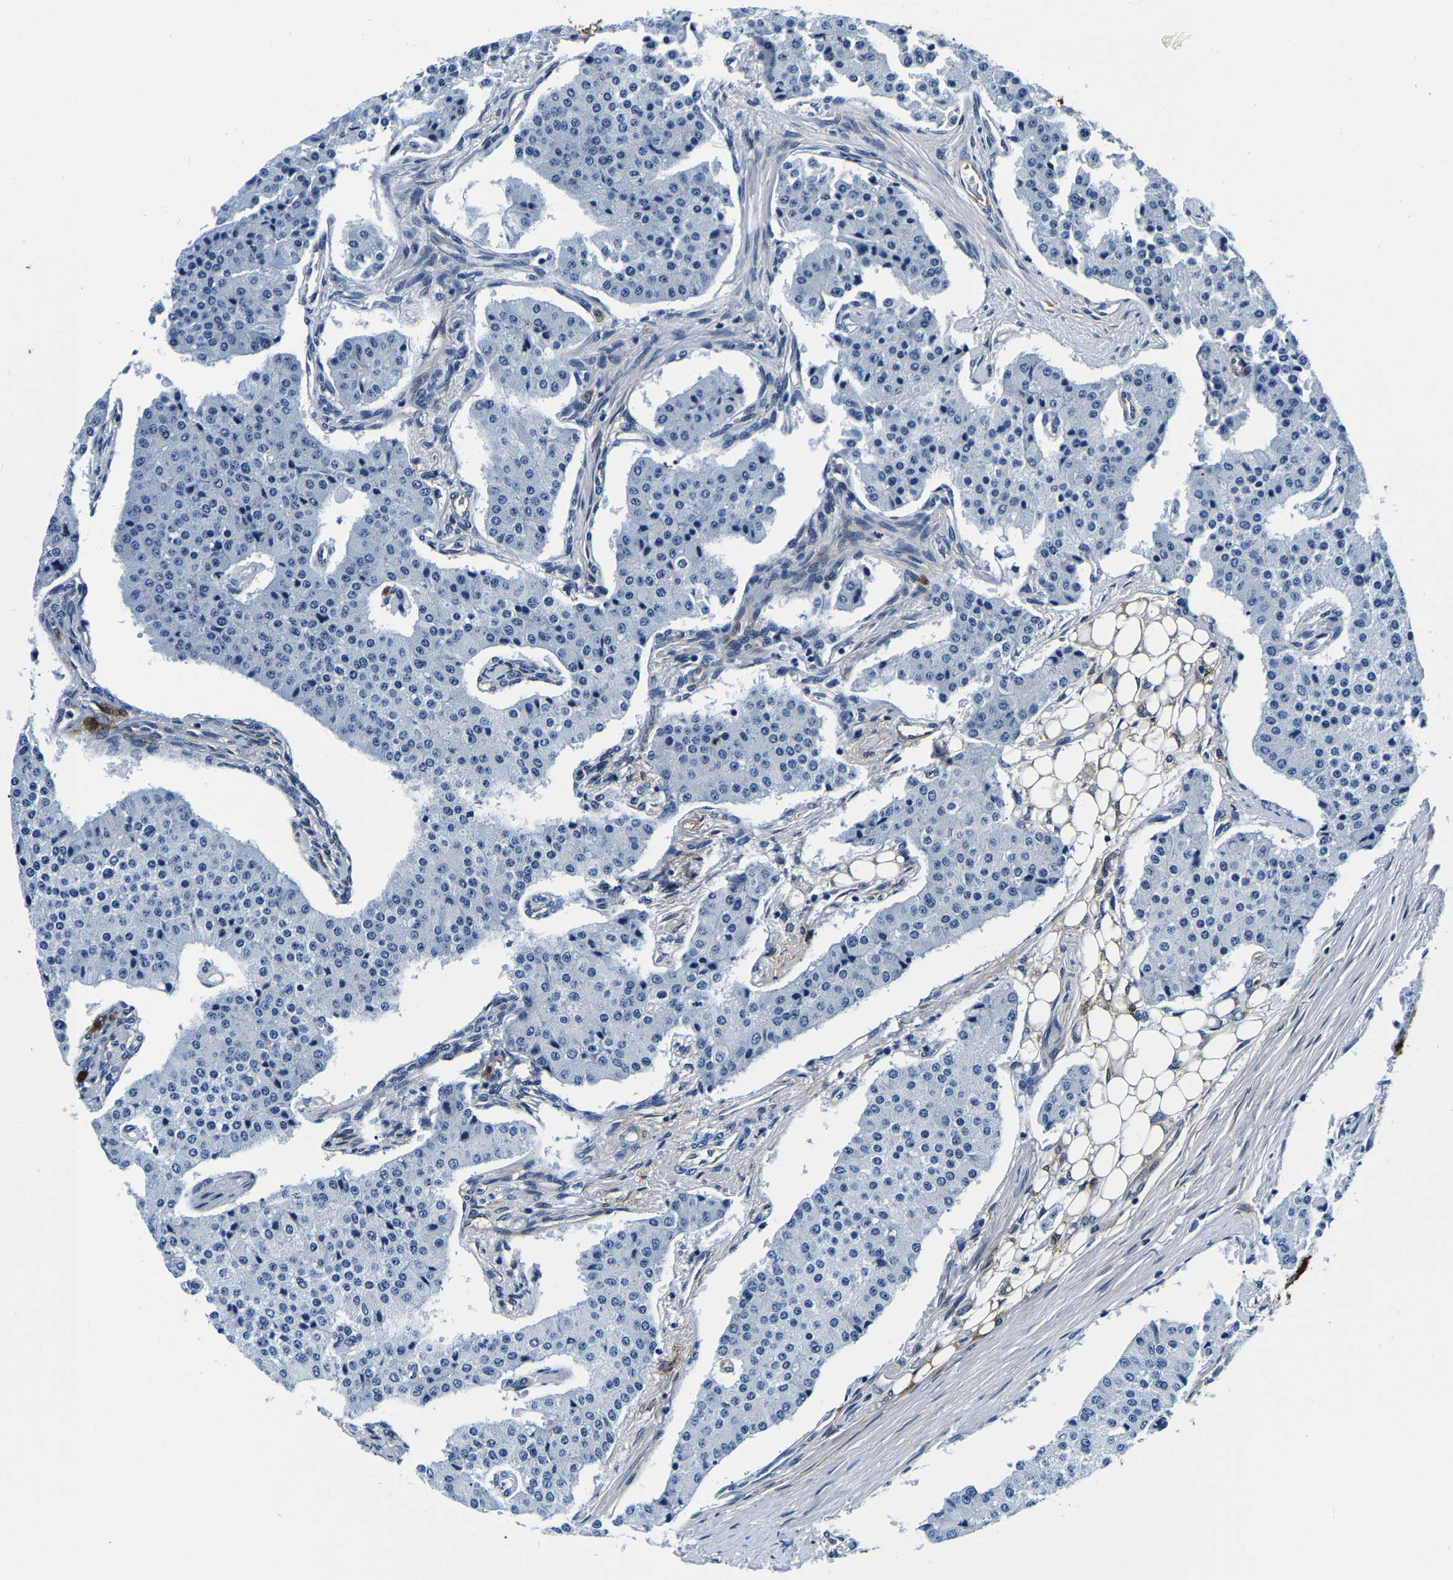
{"staining": {"intensity": "negative", "quantity": "none", "location": "none"}, "tissue": "carcinoid", "cell_type": "Tumor cells", "image_type": "cancer", "snomed": [{"axis": "morphology", "description": "Carcinoid, malignant, NOS"}, {"axis": "topography", "description": "Colon"}], "caption": "Tumor cells are negative for brown protein staining in carcinoid.", "gene": "S100A13", "patient": {"sex": "female", "age": 52}}